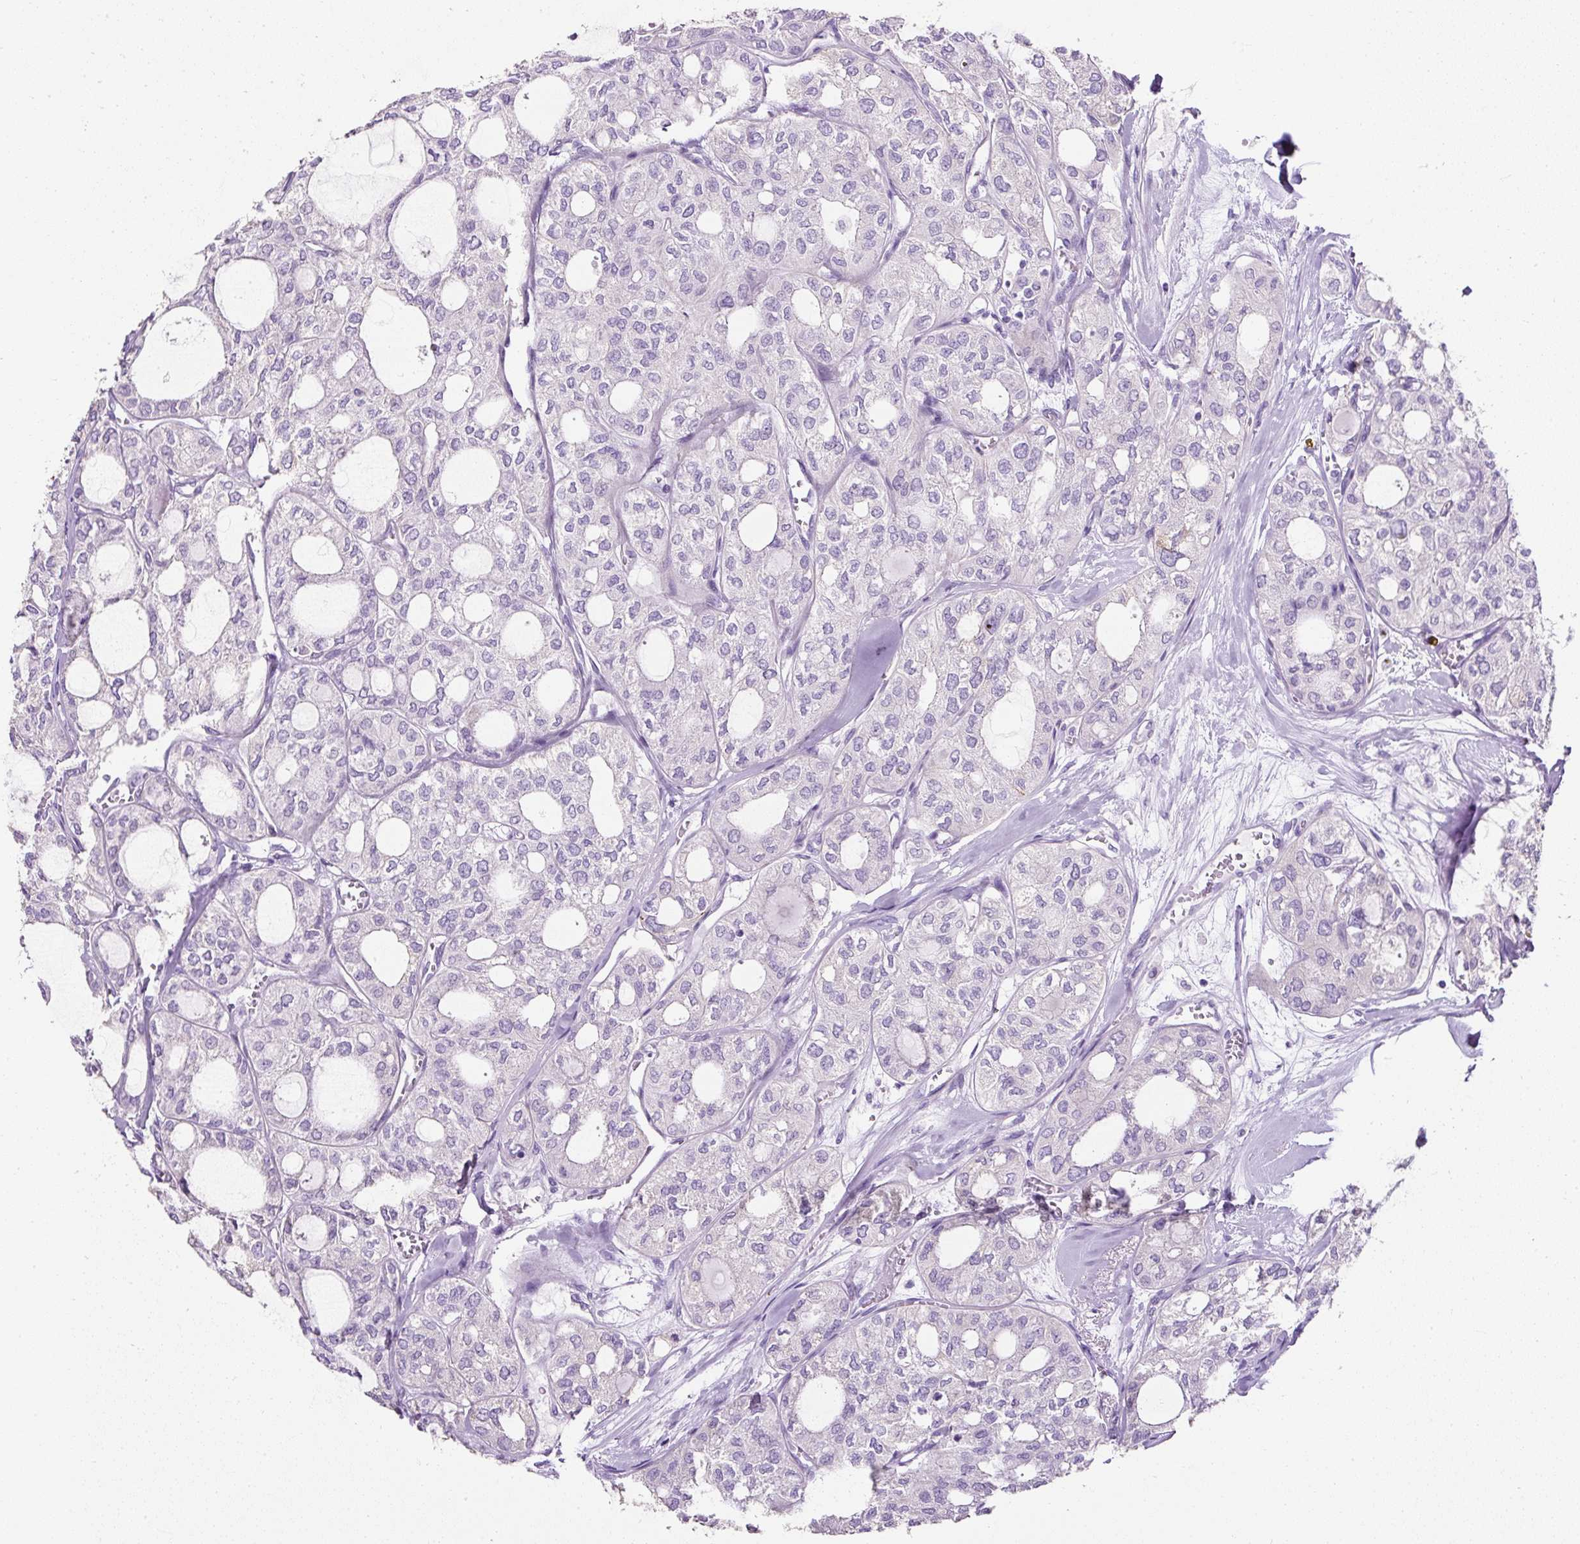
{"staining": {"intensity": "negative", "quantity": "none", "location": "none"}, "tissue": "thyroid cancer", "cell_type": "Tumor cells", "image_type": "cancer", "snomed": [{"axis": "morphology", "description": "Follicular adenoma carcinoma, NOS"}, {"axis": "topography", "description": "Thyroid gland"}], "caption": "Immunohistochemistry micrograph of neoplastic tissue: human follicular adenoma carcinoma (thyroid) stained with DAB (3,3'-diaminobenzidine) displays no significant protein expression in tumor cells.", "gene": "C2CD4C", "patient": {"sex": "male", "age": 75}}